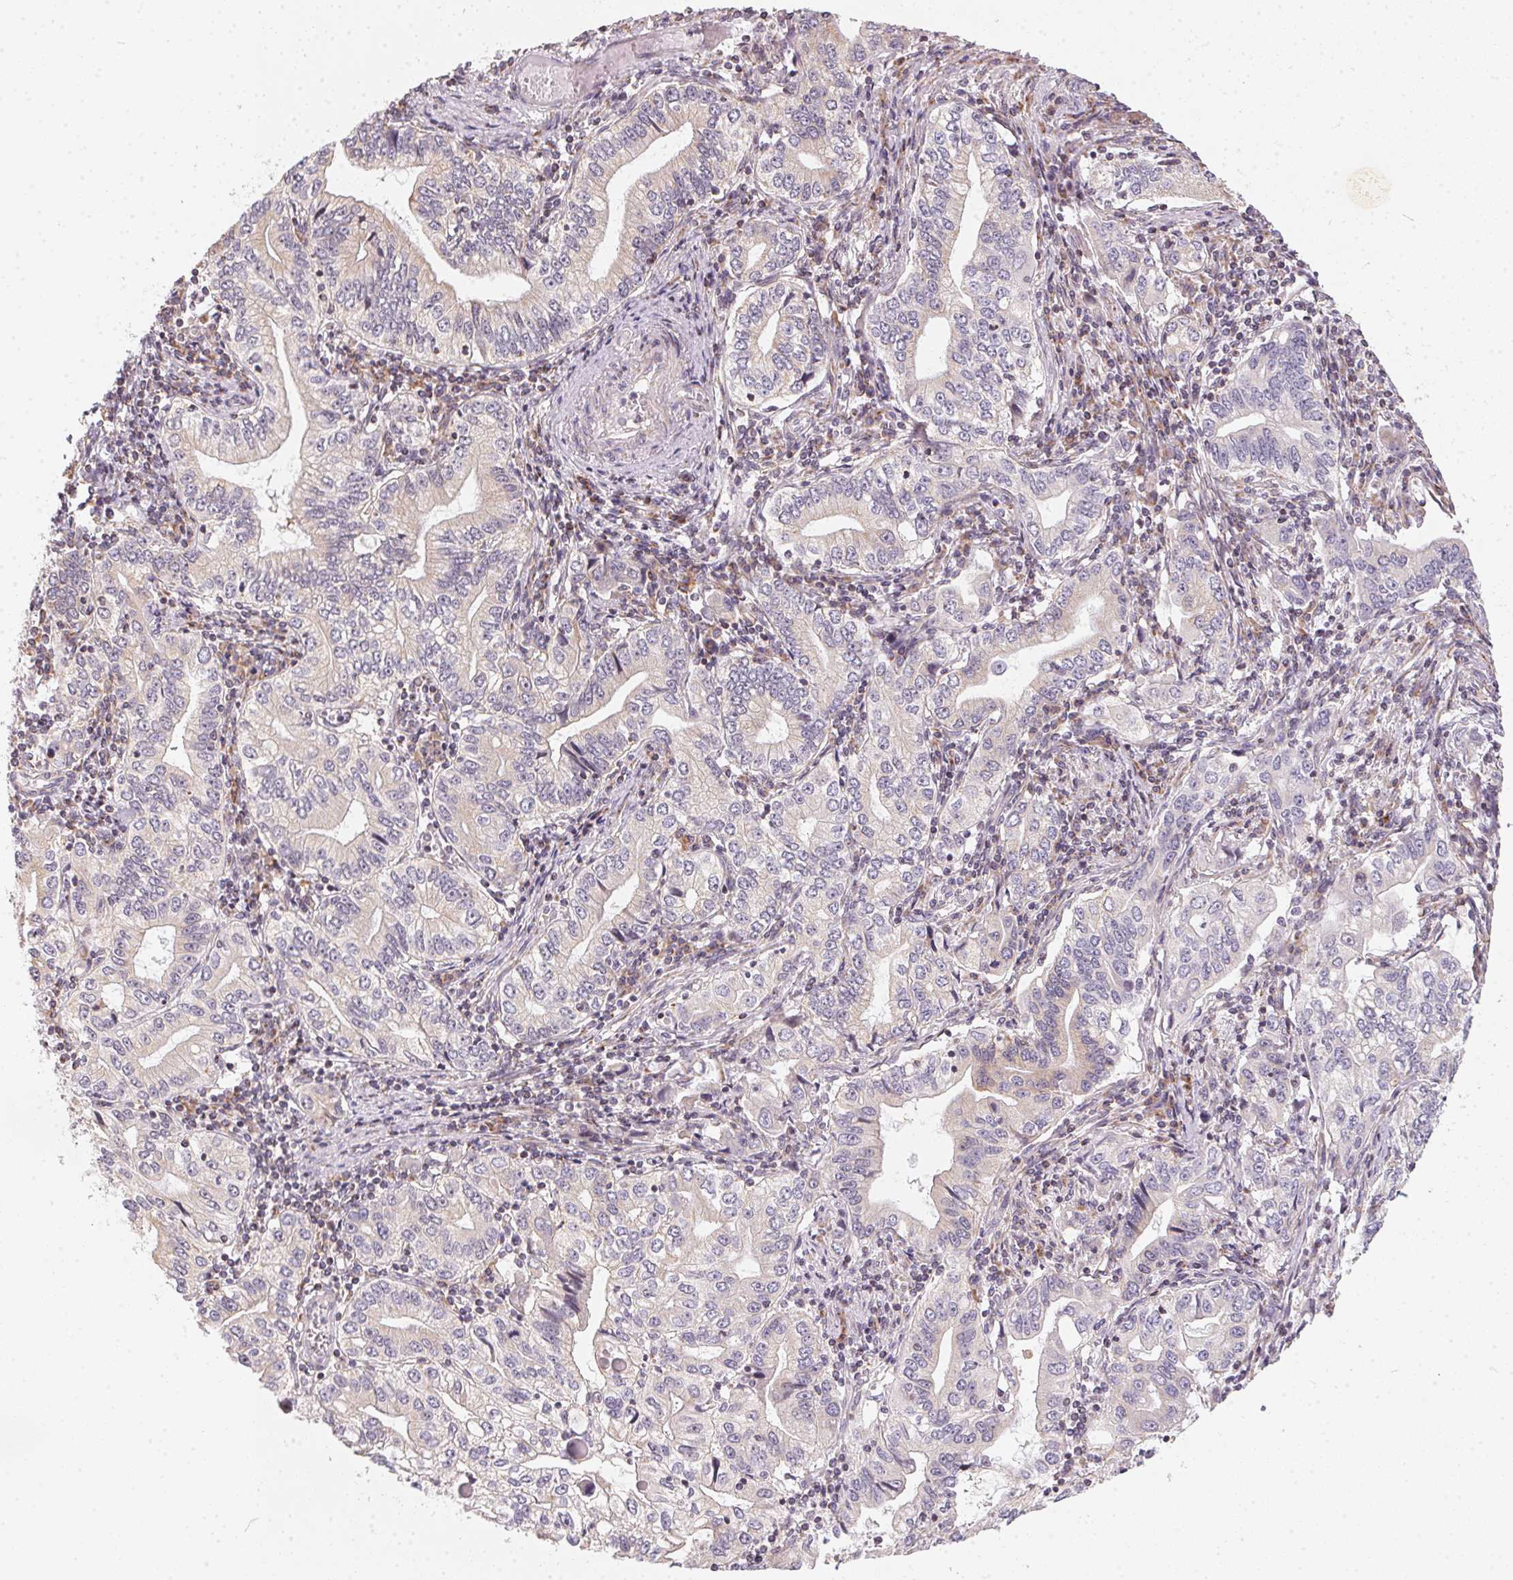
{"staining": {"intensity": "negative", "quantity": "none", "location": "none"}, "tissue": "stomach cancer", "cell_type": "Tumor cells", "image_type": "cancer", "snomed": [{"axis": "morphology", "description": "Adenocarcinoma, NOS"}, {"axis": "topography", "description": "Stomach, lower"}], "caption": "Tumor cells show no significant staining in stomach cancer (adenocarcinoma).", "gene": "VWA5B2", "patient": {"sex": "female", "age": 72}}